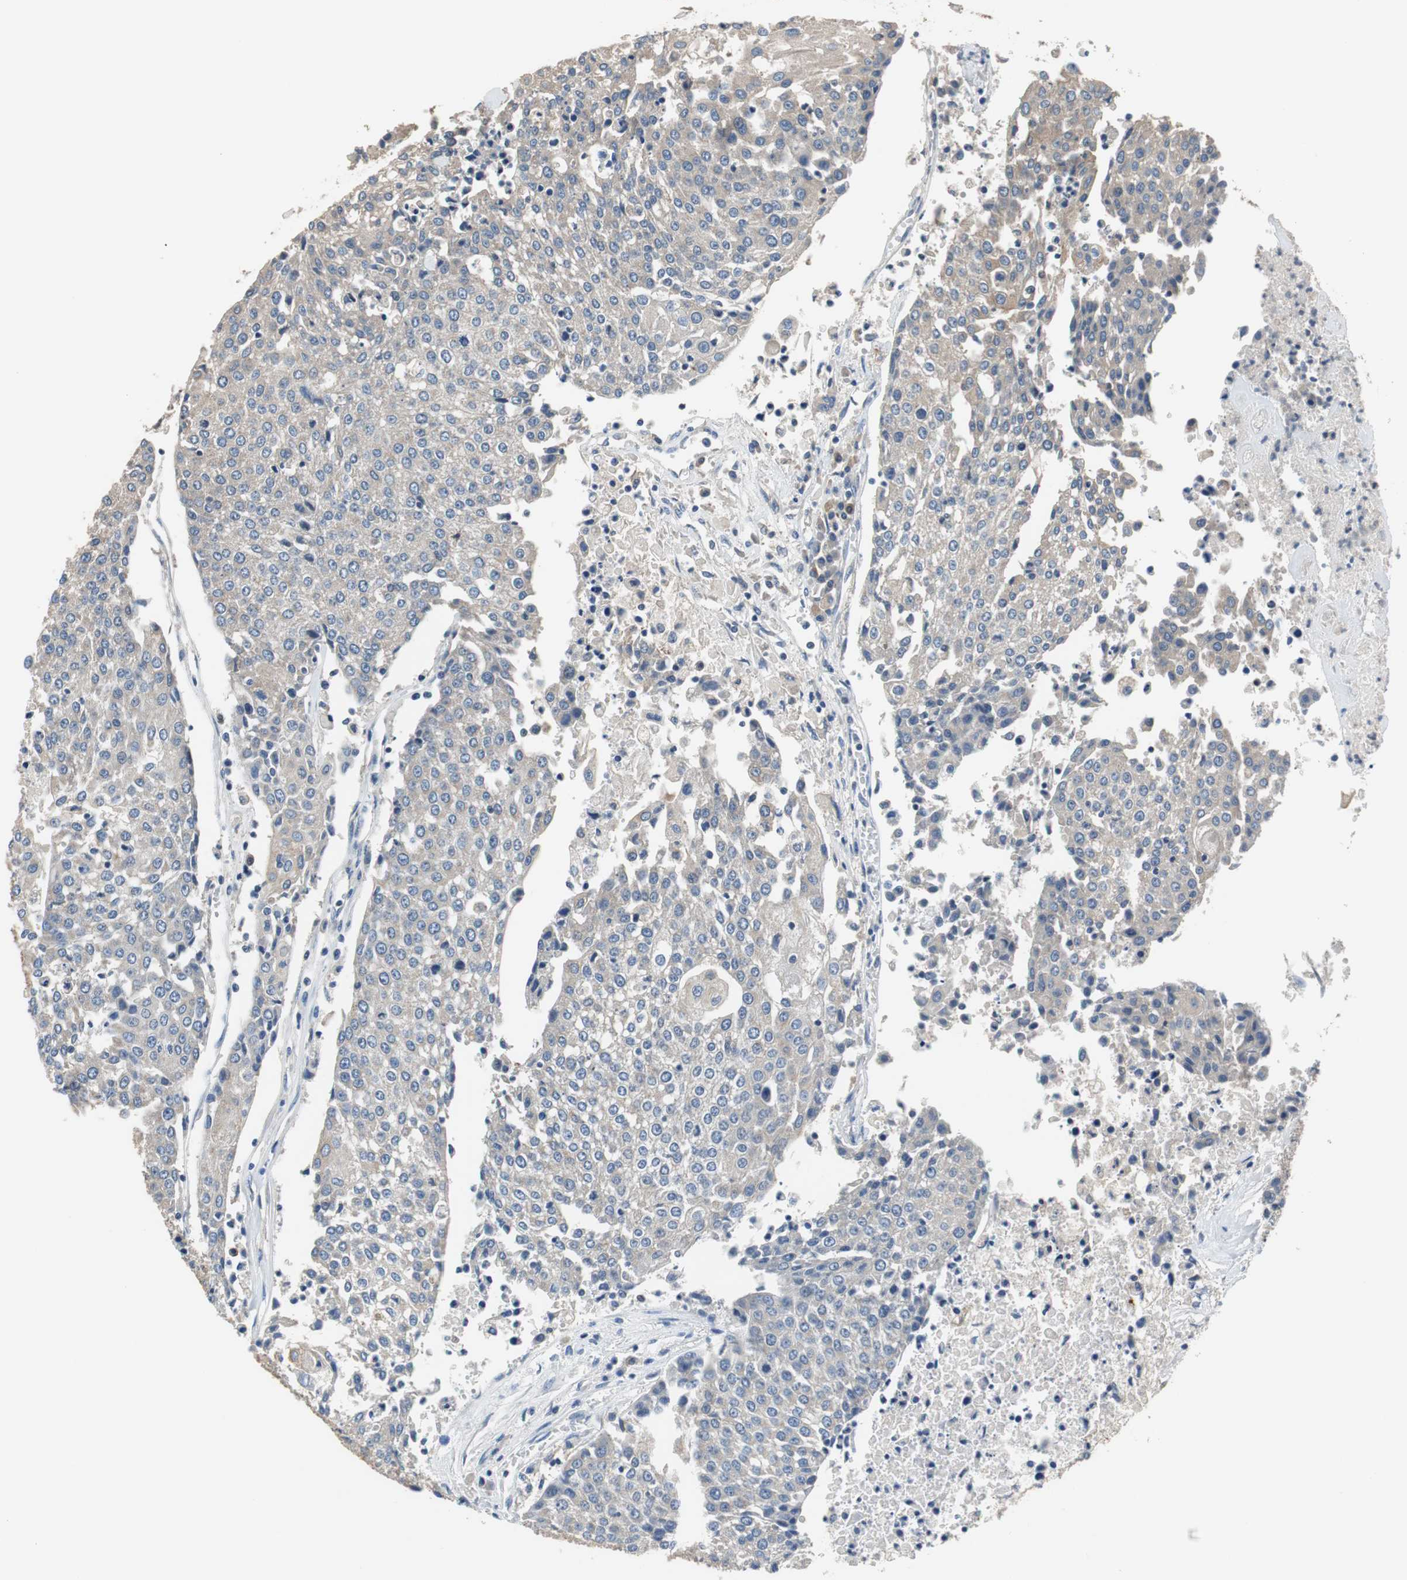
{"staining": {"intensity": "weak", "quantity": ">75%", "location": "cytoplasmic/membranous"}, "tissue": "urothelial cancer", "cell_type": "Tumor cells", "image_type": "cancer", "snomed": [{"axis": "morphology", "description": "Urothelial carcinoma, High grade"}, {"axis": "topography", "description": "Urinary bladder"}], "caption": "Protein expression analysis of human urothelial cancer reveals weak cytoplasmic/membranous expression in approximately >75% of tumor cells.", "gene": "PRKCA", "patient": {"sex": "female", "age": 85}}